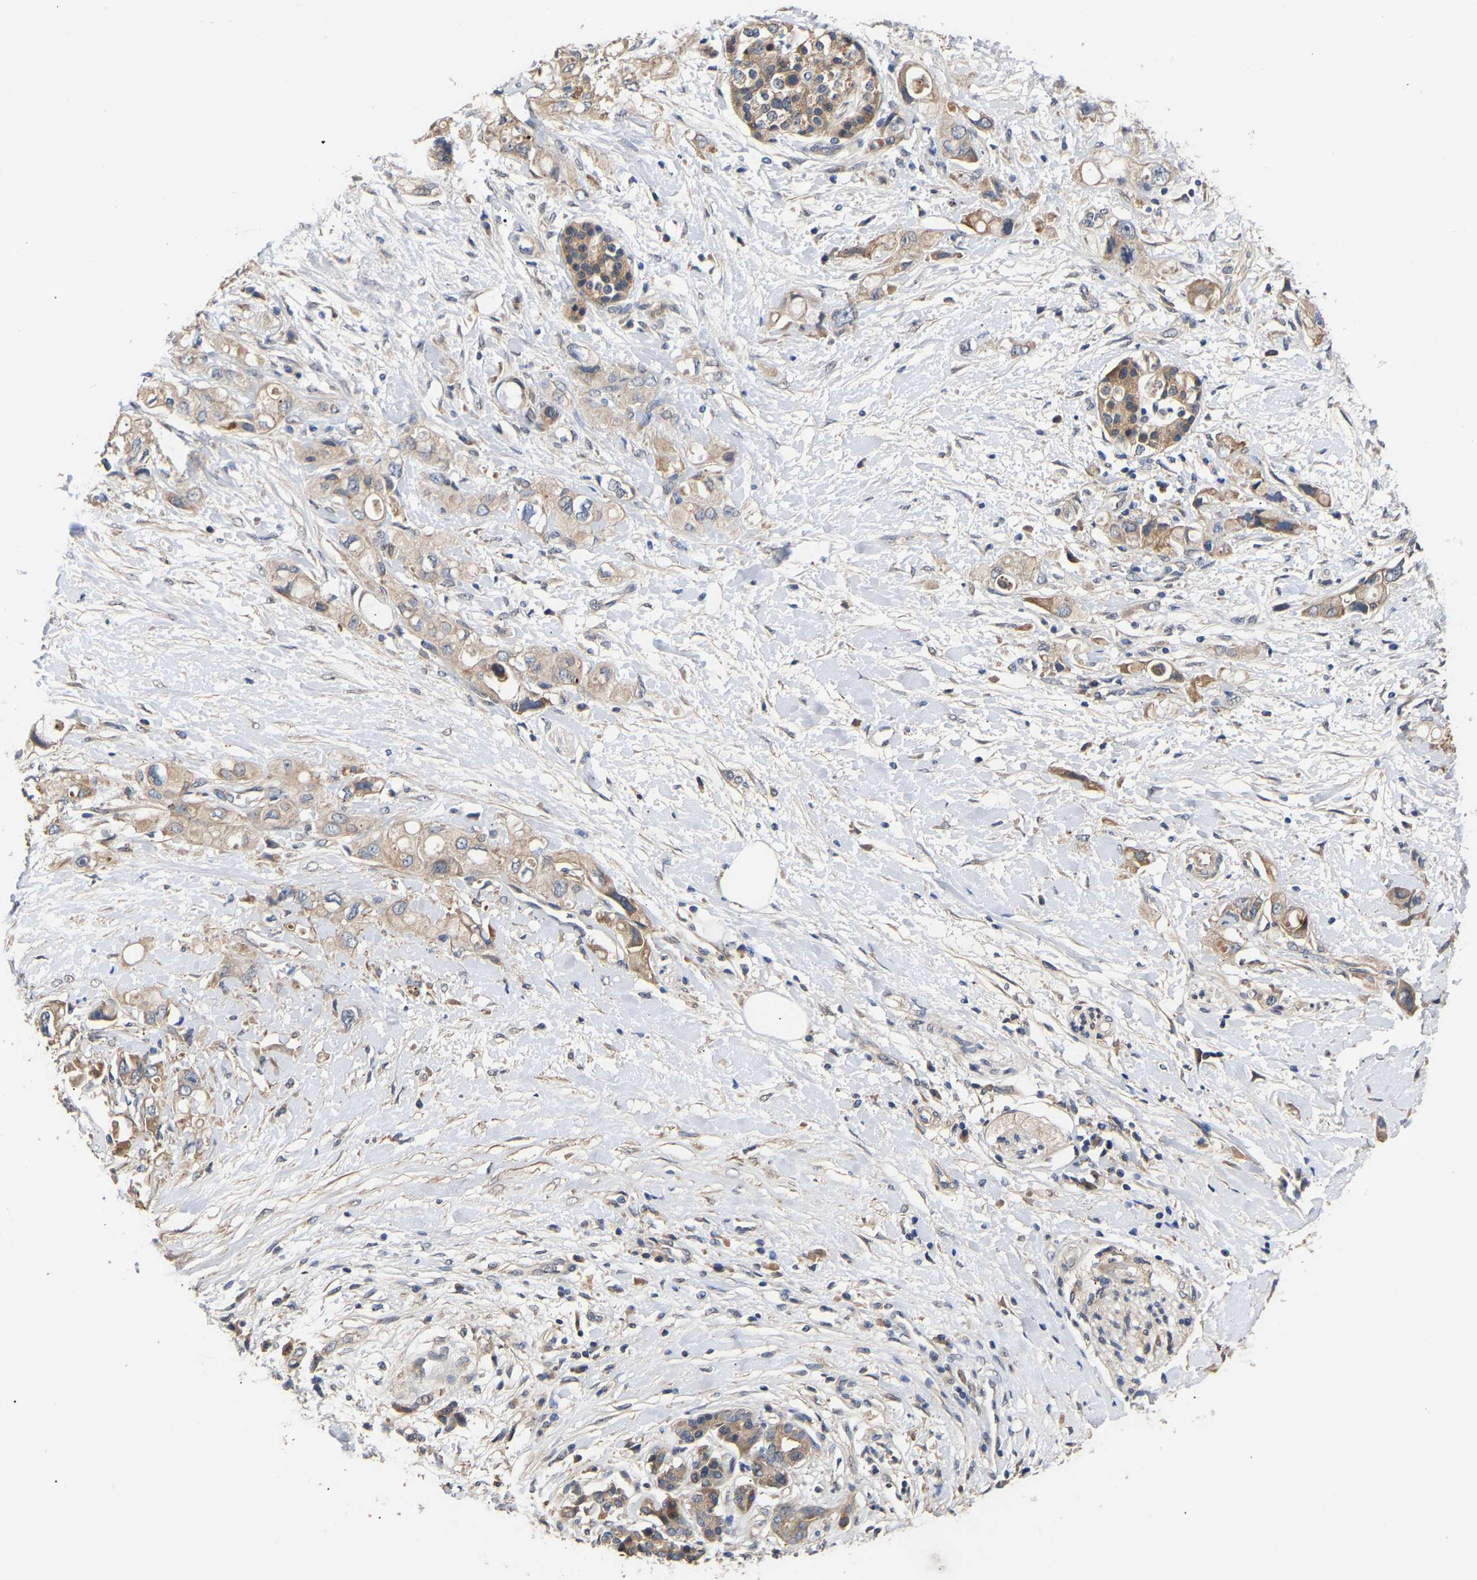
{"staining": {"intensity": "weak", "quantity": "25%-75%", "location": "cytoplasmic/membranous"}, "tissue": "pancreatic cancer", "cell_type": "Tumor cells", "image_type": "cancer", "snomed": [{"axis": "morphology", "description": "Adenocarcinoma, NOS"}, {"axis": "topography", "description": "Pancreas"}], "caption": "Adenocarcinoma (pancreatic) stained with DAB IHC demonstrates low levels of weak cytoplasmic/membranous positivity in about 25%-75% of tumor cells.", "gene": "KASH5", "patient": {"sex": "female", "age": 56}}